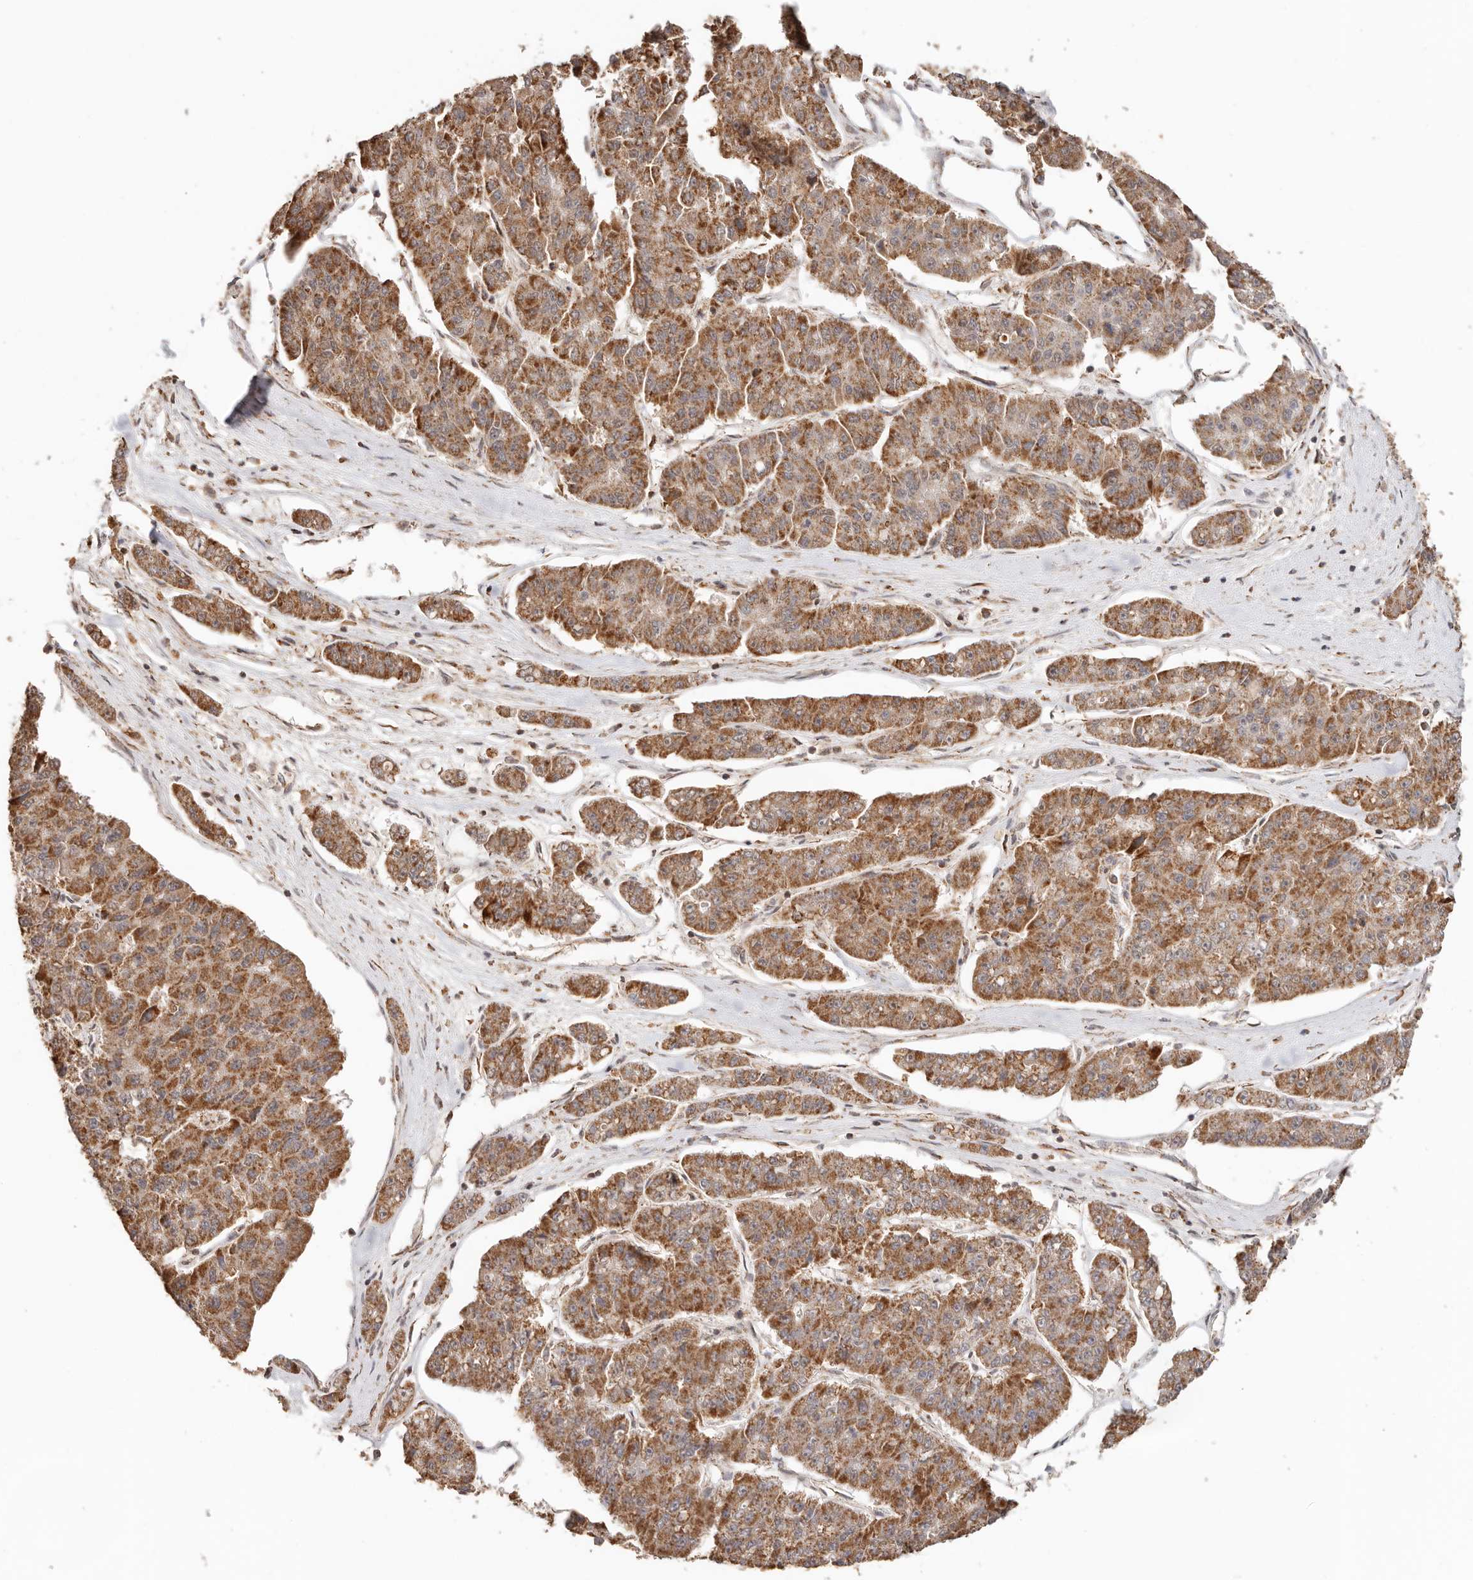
{"staining": {"intensity": "moderate", "quantity": ">75%", "location": "cytoplasmic/membranous"}, "tissue": "pancreatic cancer", "cell_type": "Tumor cells", "image_type": "cancer", "snomed": [{"axis": "morphology", "description": "Adenocarcinoma, NOS"}, {"axis": "topography", "description": "Pancreas"}], "caption": "Tumor cells reveal medium levels of moderate cytoplasmic/membranous positivity in about >75% of cells in pancreatic cancer. (IHC, brightfield microscopy, high magnification).", "gene": "NDUFB11", "patient": {"sex": "male", "age": 50}}